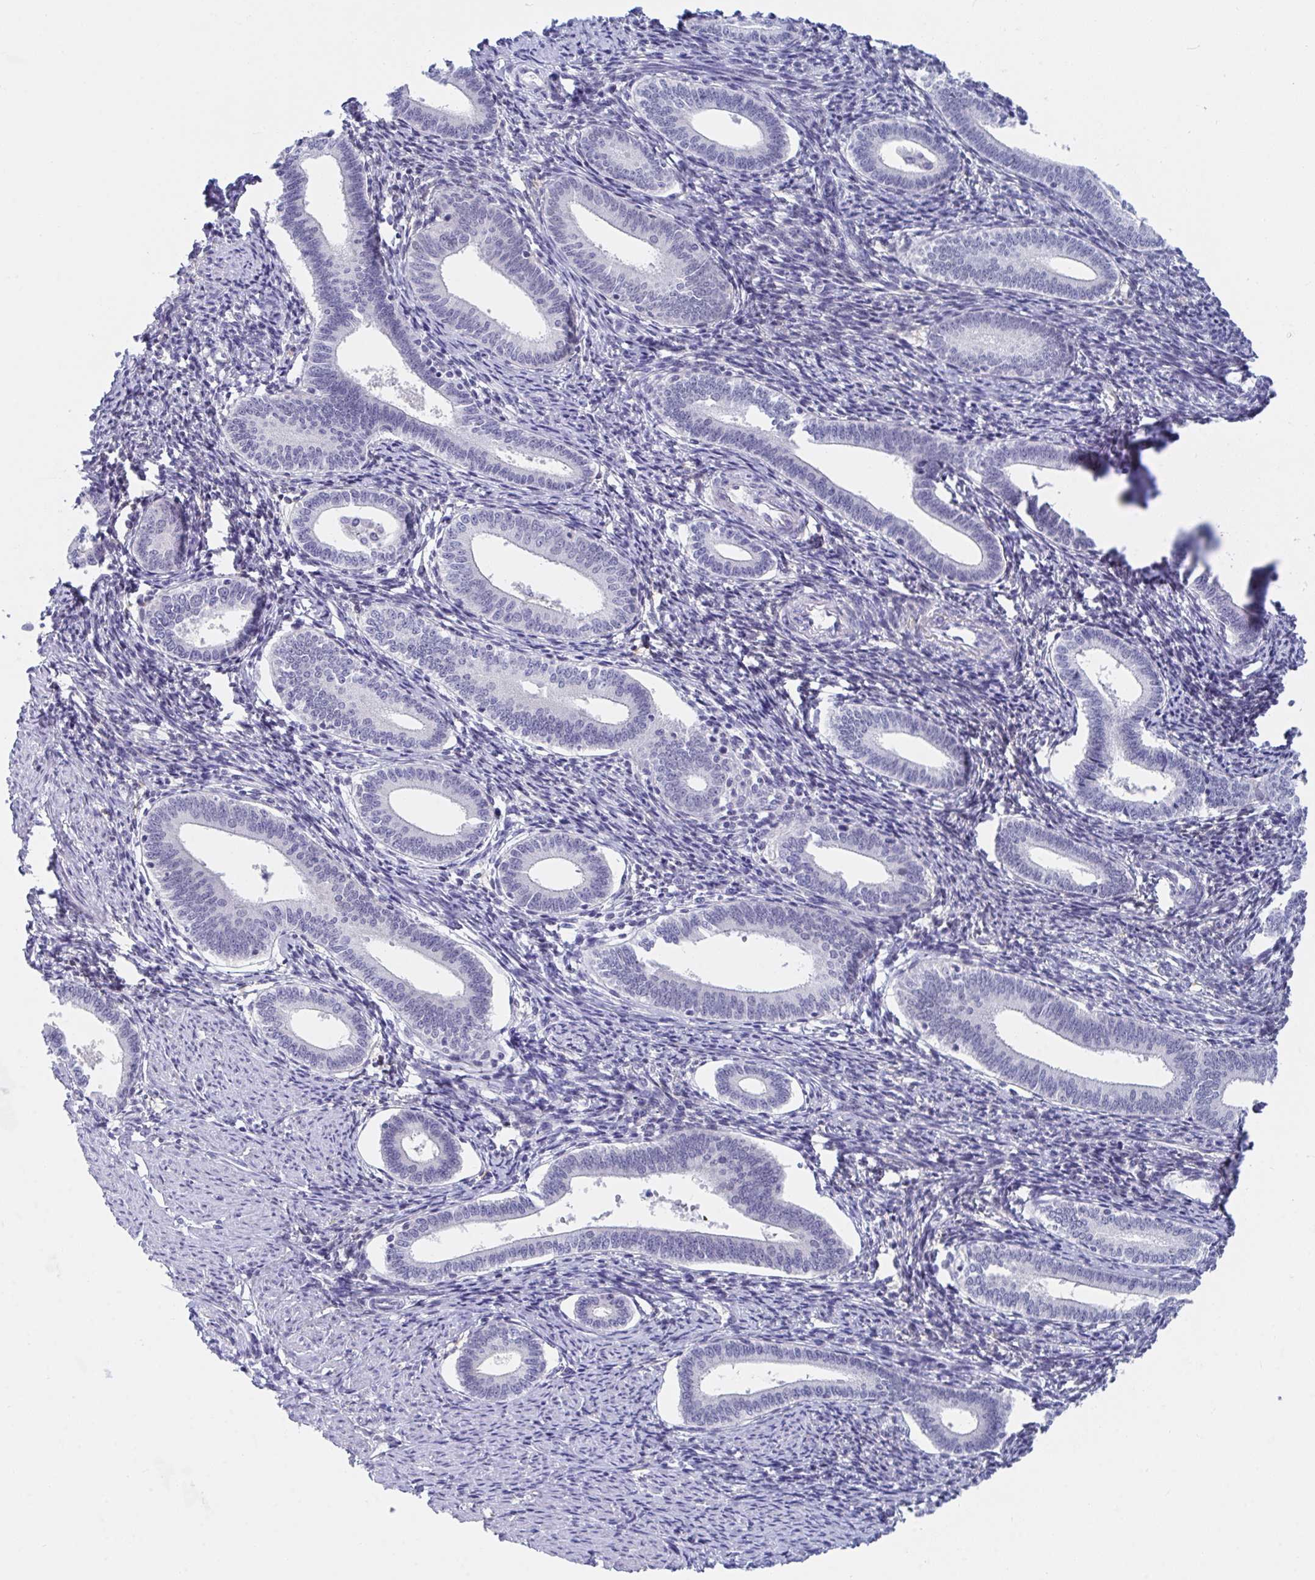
{"staining": {"intensity": "negative", "quantity": "none", "location": "none"}, "tissue": "endometrium", "cell_type": "Cells in endometrial stroma", "image_type": "normal", "snomed": [{"axis": "morphology", "description": "Normal tissue, NOS"}, {"axis": "topography", "description": "Endometrium"}], "caption": "IHC micrograph of benign endometrium: endometrium stained with DAB exhibits no significant protein staining in cells in endometrial stroma.", "gene": "DAOA", "patient": {"sex": "female", "age": 41}}